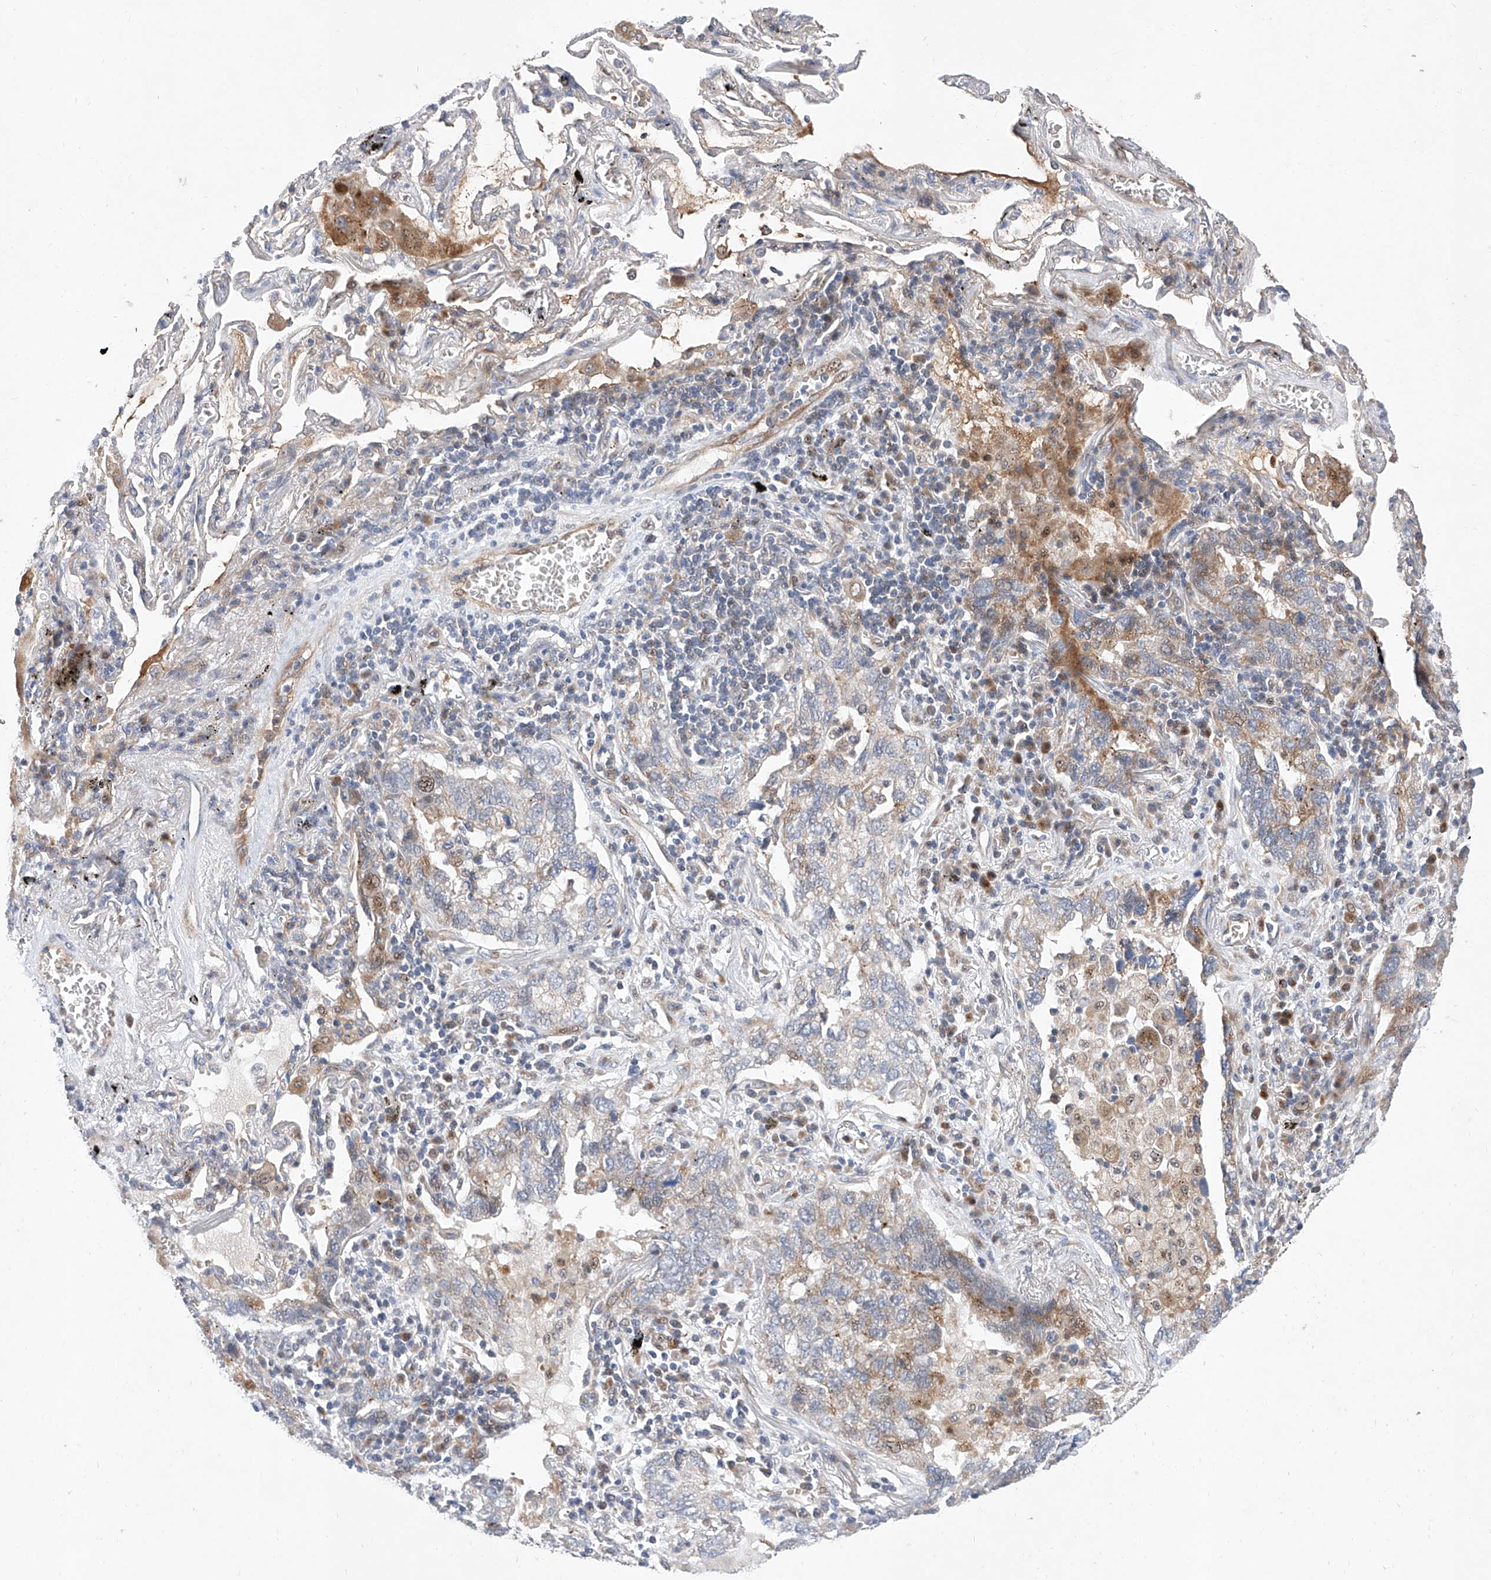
{"staining": {"intensity": "weak", "quantity": "<25%", "location": "cytoplasmic/membranous"}, "tissue": "lung cancer", "cell_type": "Tumor cells", "image_type": "cancer", "snomed": [{"axis": "morphology", "description": "Adenocarcinoma, NOS"}, {"axis": "topography", "description": "Lung"}], "caption": "An immunohistochemistry (IHC) micrograph of lung cancer is shown. There is no staining in tumor cells of lung cancer.", "gene": "FUCA2", "patient": {"sex": "male", "age": 65}}